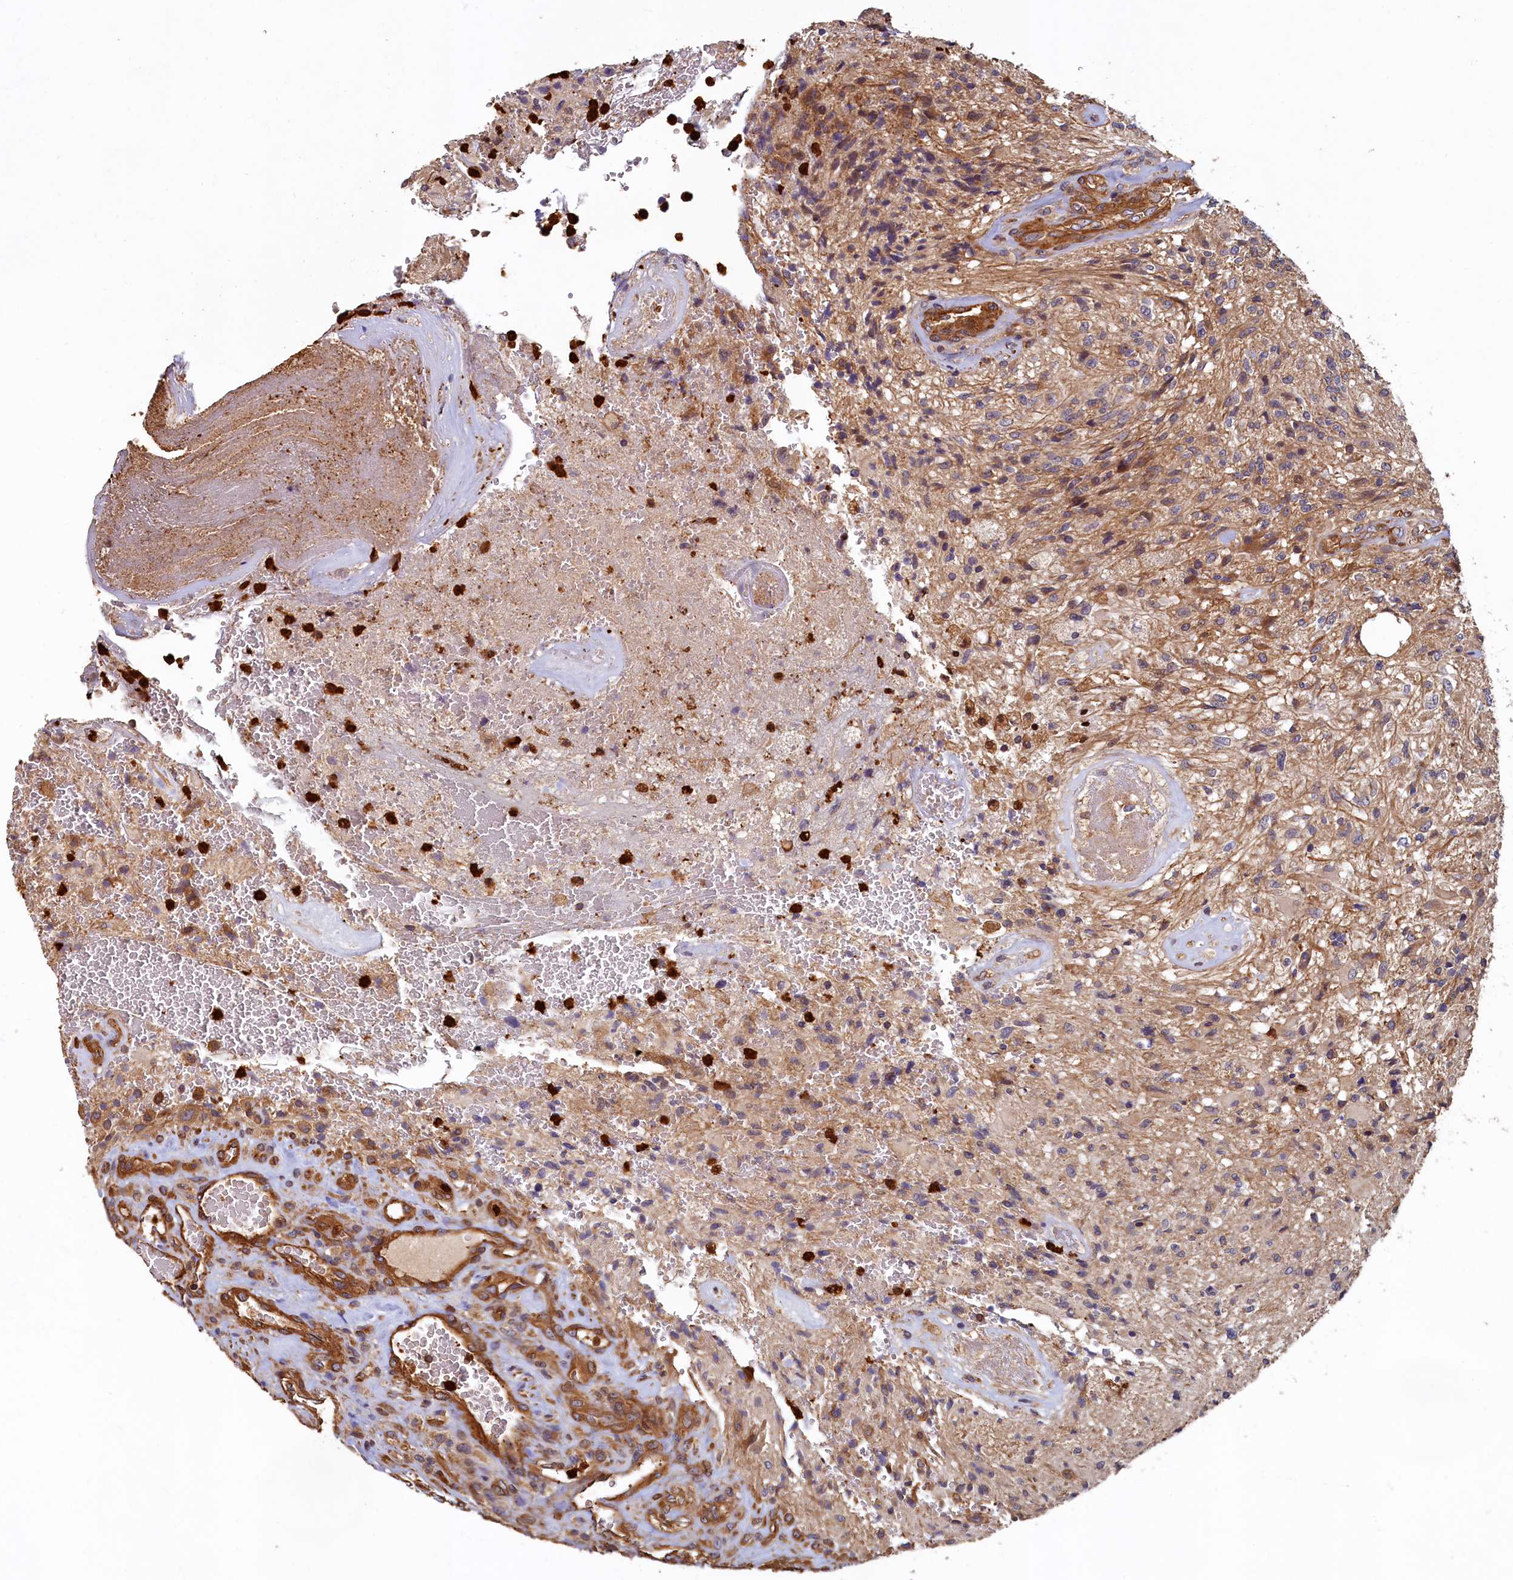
{"staining": {"intensity": "moderate", "quantity": "<25%", "location": "cytoplasmic/membranous"}, "tissue": "glioma", "cell_type": "Tumor cells", "image_type": "cancer", "snomed": [{"axis": "morphology", "description": "Glioma, malignant, High grade"}, {"axis": "topography", "description": "Brain"}], "caption": "The immunohistochemical stain labels moderate cytoplasmic/membranous expression in tumor cells of malignant high-grade glioma tissue.", "gene": "CCDC102B", "patient": {"sex": "male", "age": 56}}